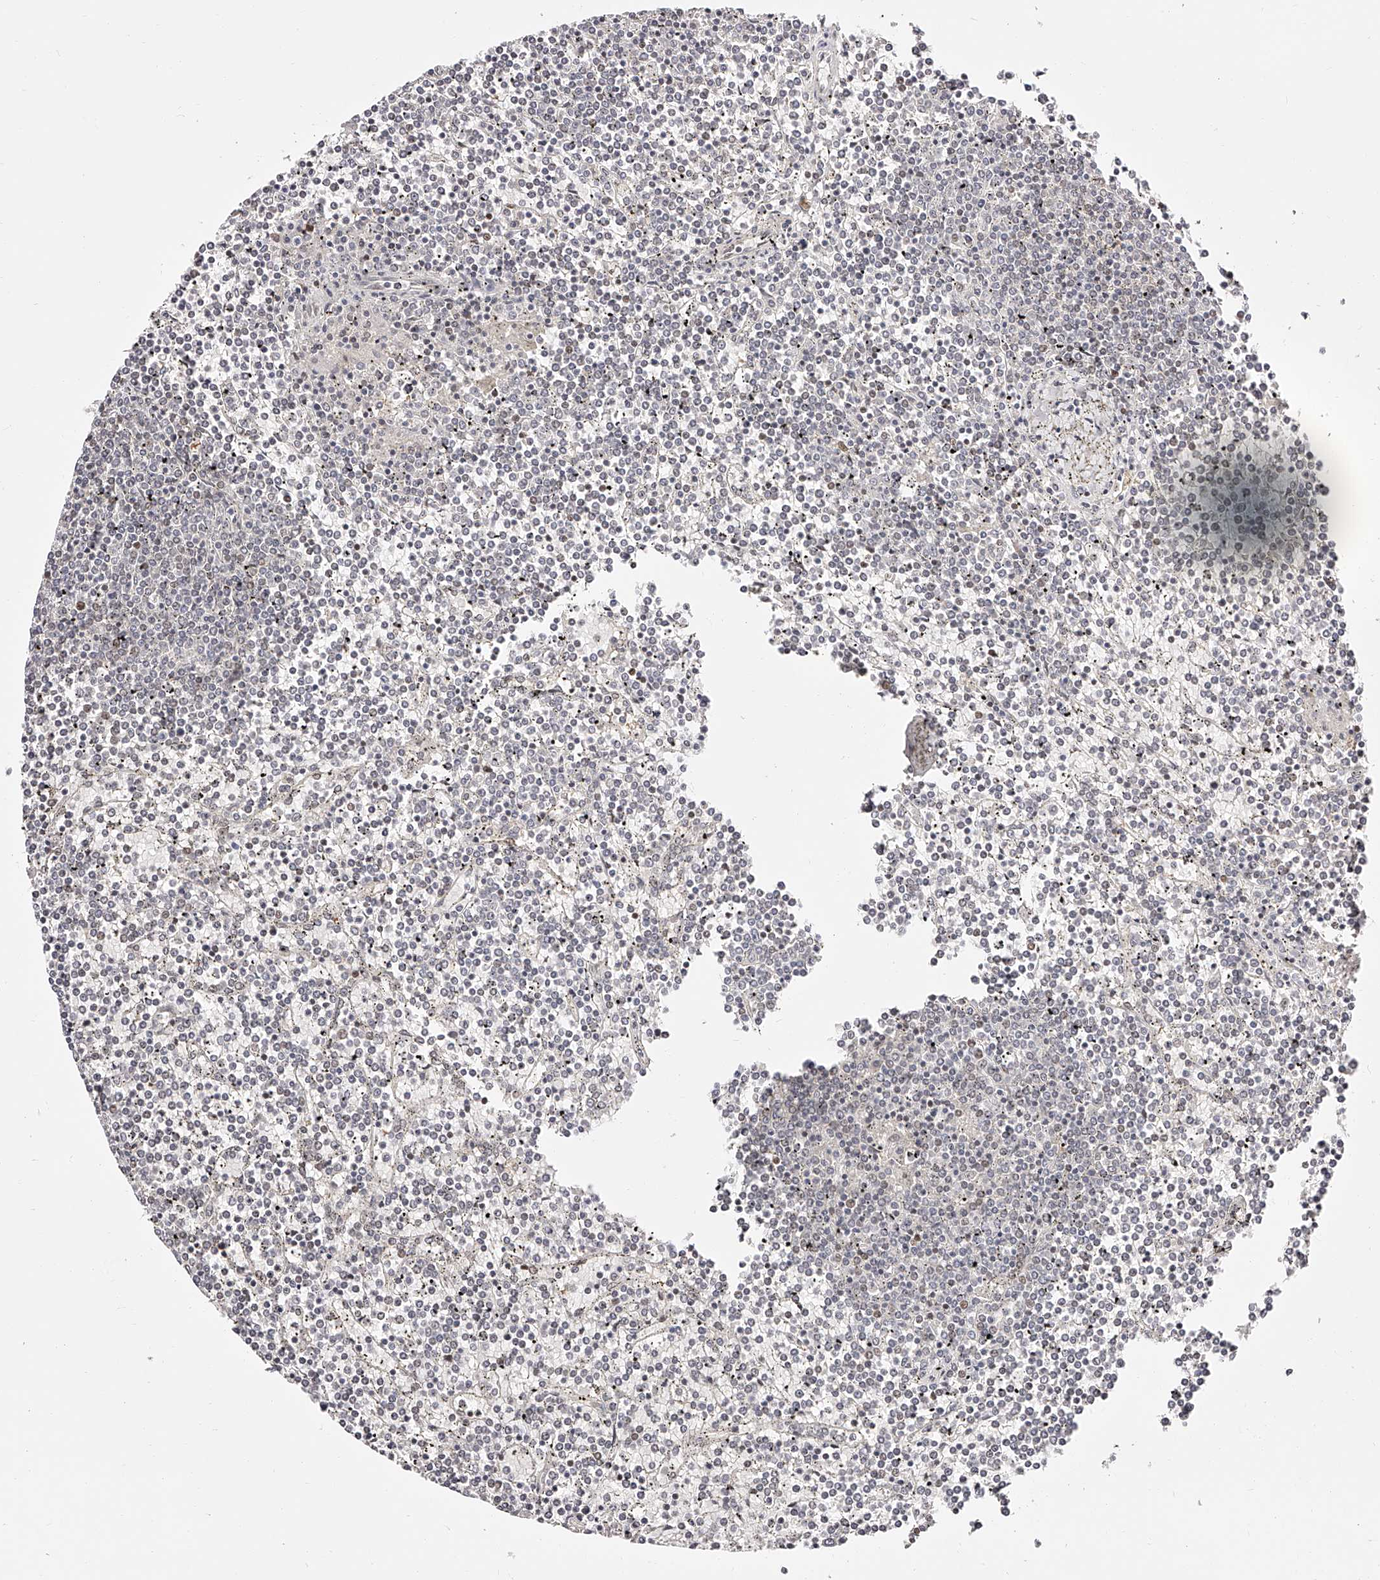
{"staining": {"intensity": "negative", "quantity": "none", "location": "none"}, "tissue": "lymphoma", "cell_type": "Tumor cells", "image_type": "cancer", "snomed": [{"axis": "morphology", "description": "Malignant lymphoma, non-Hodgkin's type, Low grade"}, {"axis": "topography", "description": "Spleen"}], "caption": "Tumor cells are negative for brown protein staining in lymphoma.", "gene": "USF3", "patient": {"sex": "female", "age": 19}}